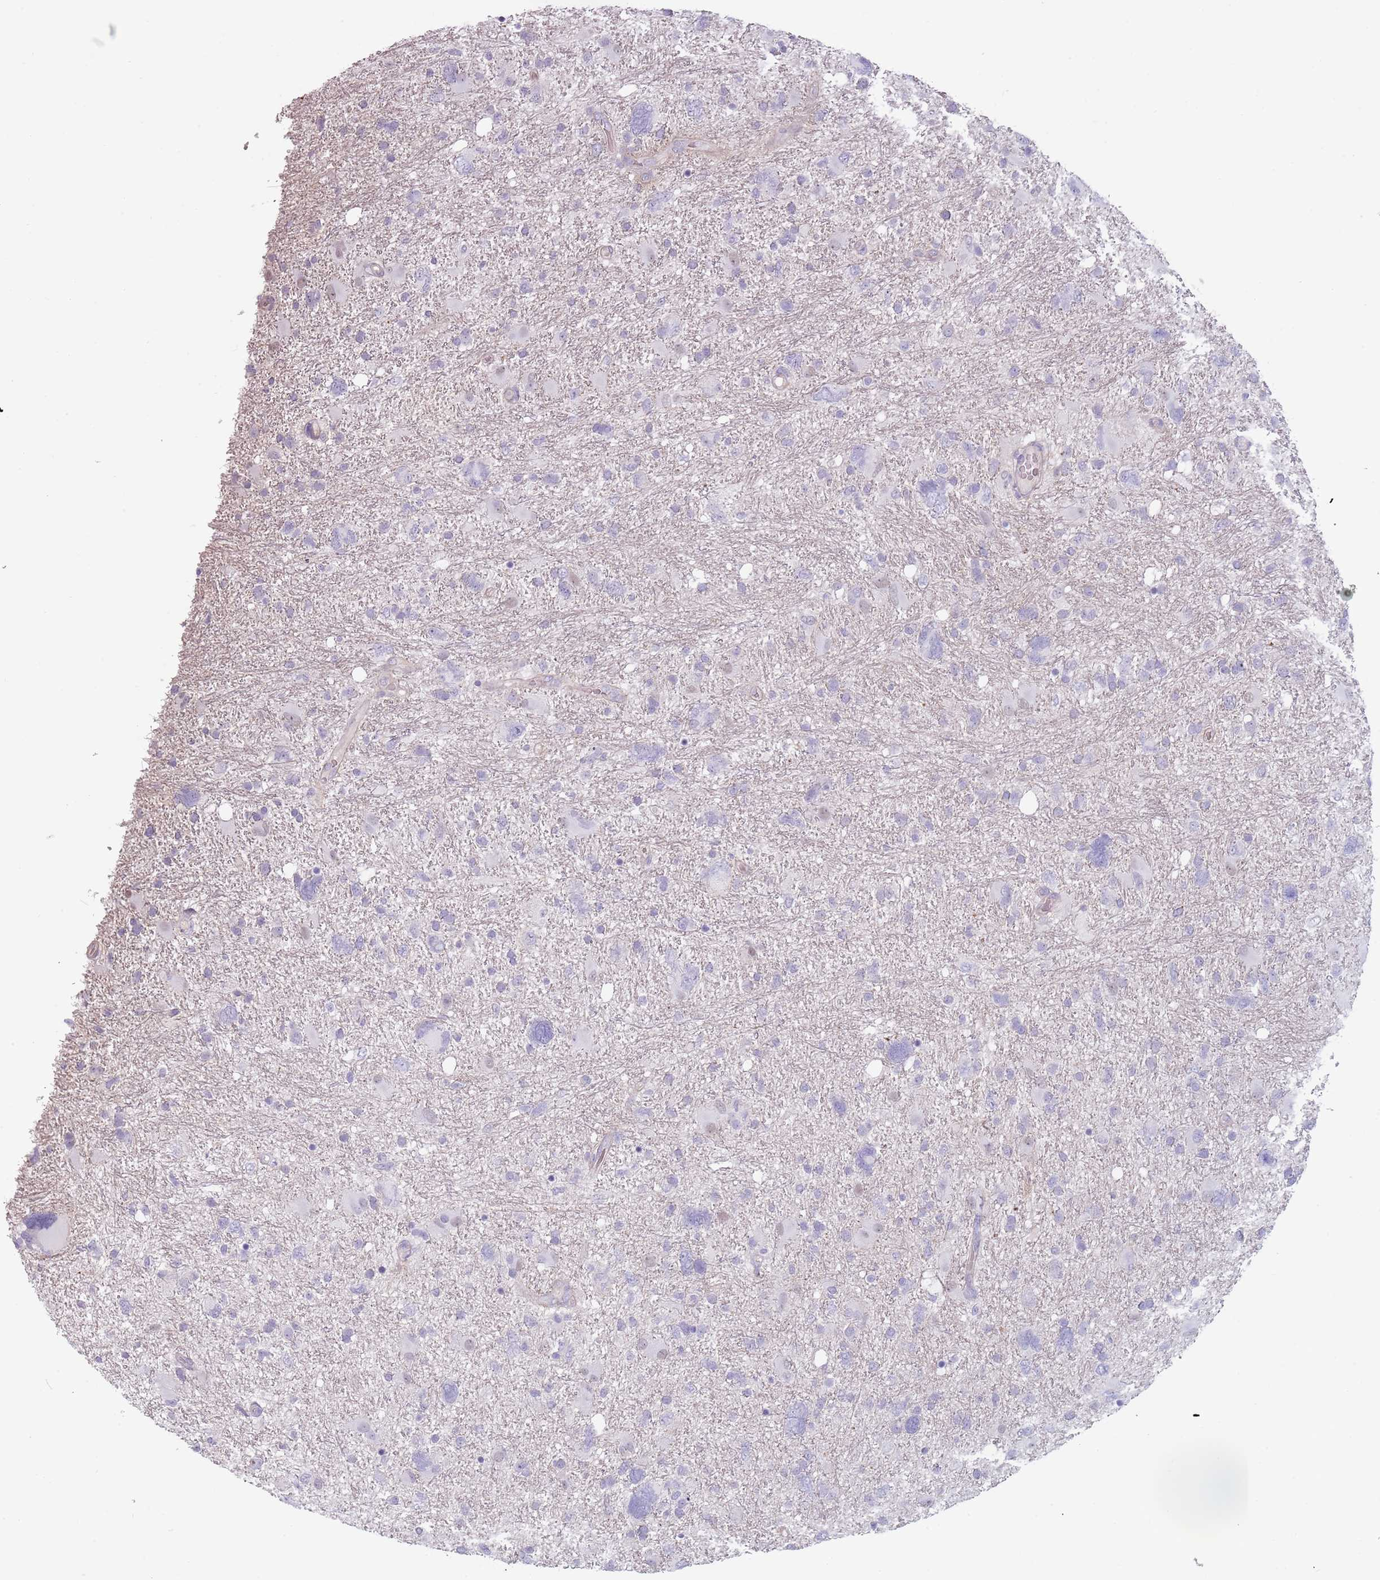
{"staining": {"intensity": "negative", "quantity": "none", "location": "none"}, "tissue": "glioma", "cell_type": "Tumor cells", "image_type": "cancer", "snomed": [{"axis": "morphology", "description": "Glioma, malignant, High grade"}, {"axis": "topography", "description": "Brain"}], "caption": "An immunohistochemistry (IHC) photomicrograph of glioma is shown. There is no staining in tumor cells of glioma.", "gene": "RFX2", "patient": {"sex": "male", "age": 61}}